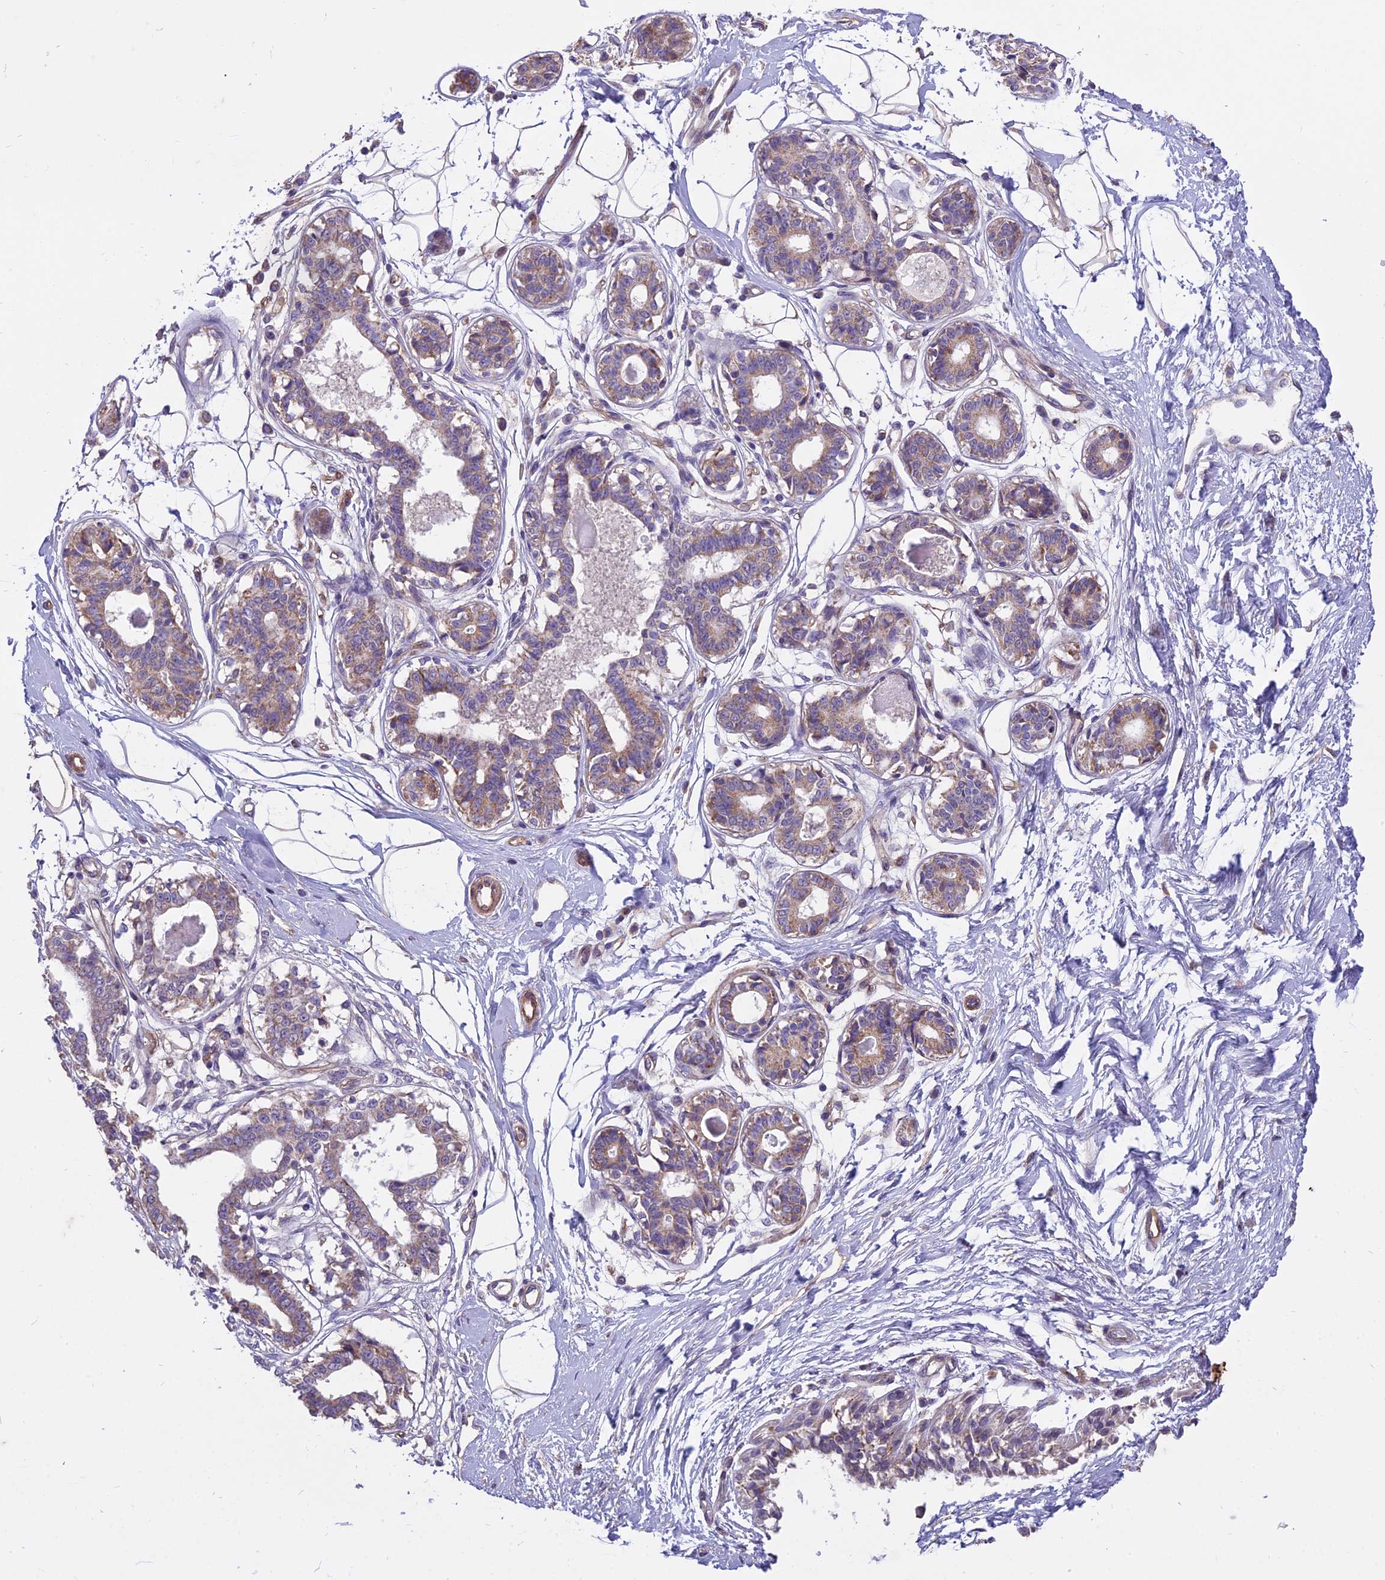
{"staining": {"intensity": "negative", "quantity": "none", "location": "none"}, "tissue": "breast", "cell_type": "Adipocytes", "image_type": "normal", "snomed": [{"axis": "morphology", "description": "Normal tissue, NOS"}, {"axis": "topography", "description": "Breast"}], "caption": "An immunohistochemistry (IHC) image of unremarkable breast is shown. There is no staining in adipocytes of breast. (Brightfield microscopy of DAB (3,3'-diaminobenzidine) IHC at high magnification).", "gene": "DUS2", "patient": {"sex": "female", "age": 45}}